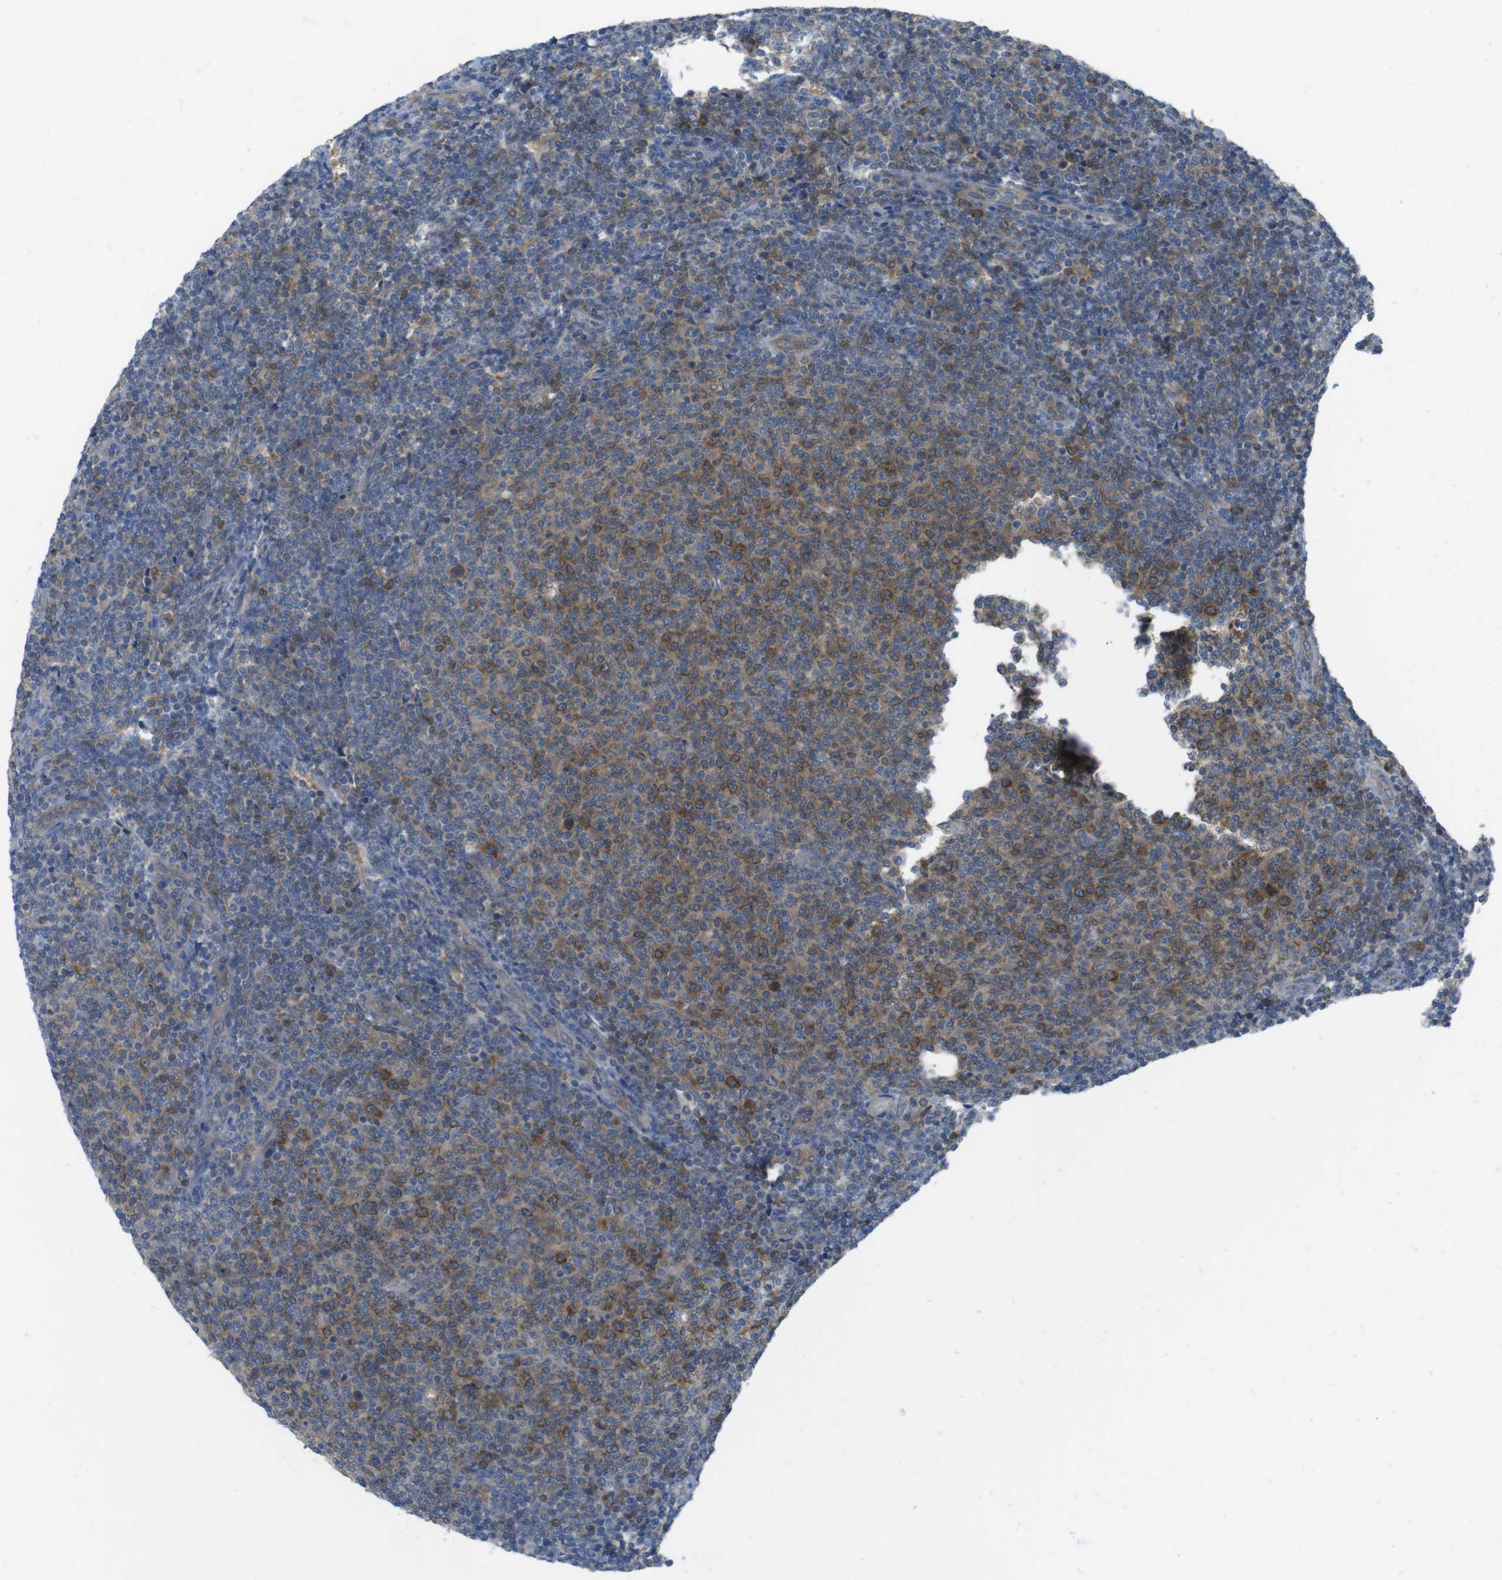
{"staining": {"intensity": "strong", "quantity": "<25%", "location": "cytoplasmic/membranous"}, "tissue": "lymphoma", "cell_type": "Tumor cells", "image_type": "cancer", "snomed": [{"axis": "morphology", "description": "Malignant lymphoma, non-Hodgkin's type, Low grade"}, {"axis": "topography", "description": "Lymph node"}], "caption": "Lymphoma stained with immunohistochemistry exhibits strong cytoplasmic/membranous positivity in approximately <25% of tumor cells. The staining is performed using DAB (3,3'-diaminobenzidine) brown chromogen to label protein expression. The nuclei are counter-stained blue using hematoxylin.", "gene": "MTHFD1", "patient": {"sex": "male", "age": 66}}